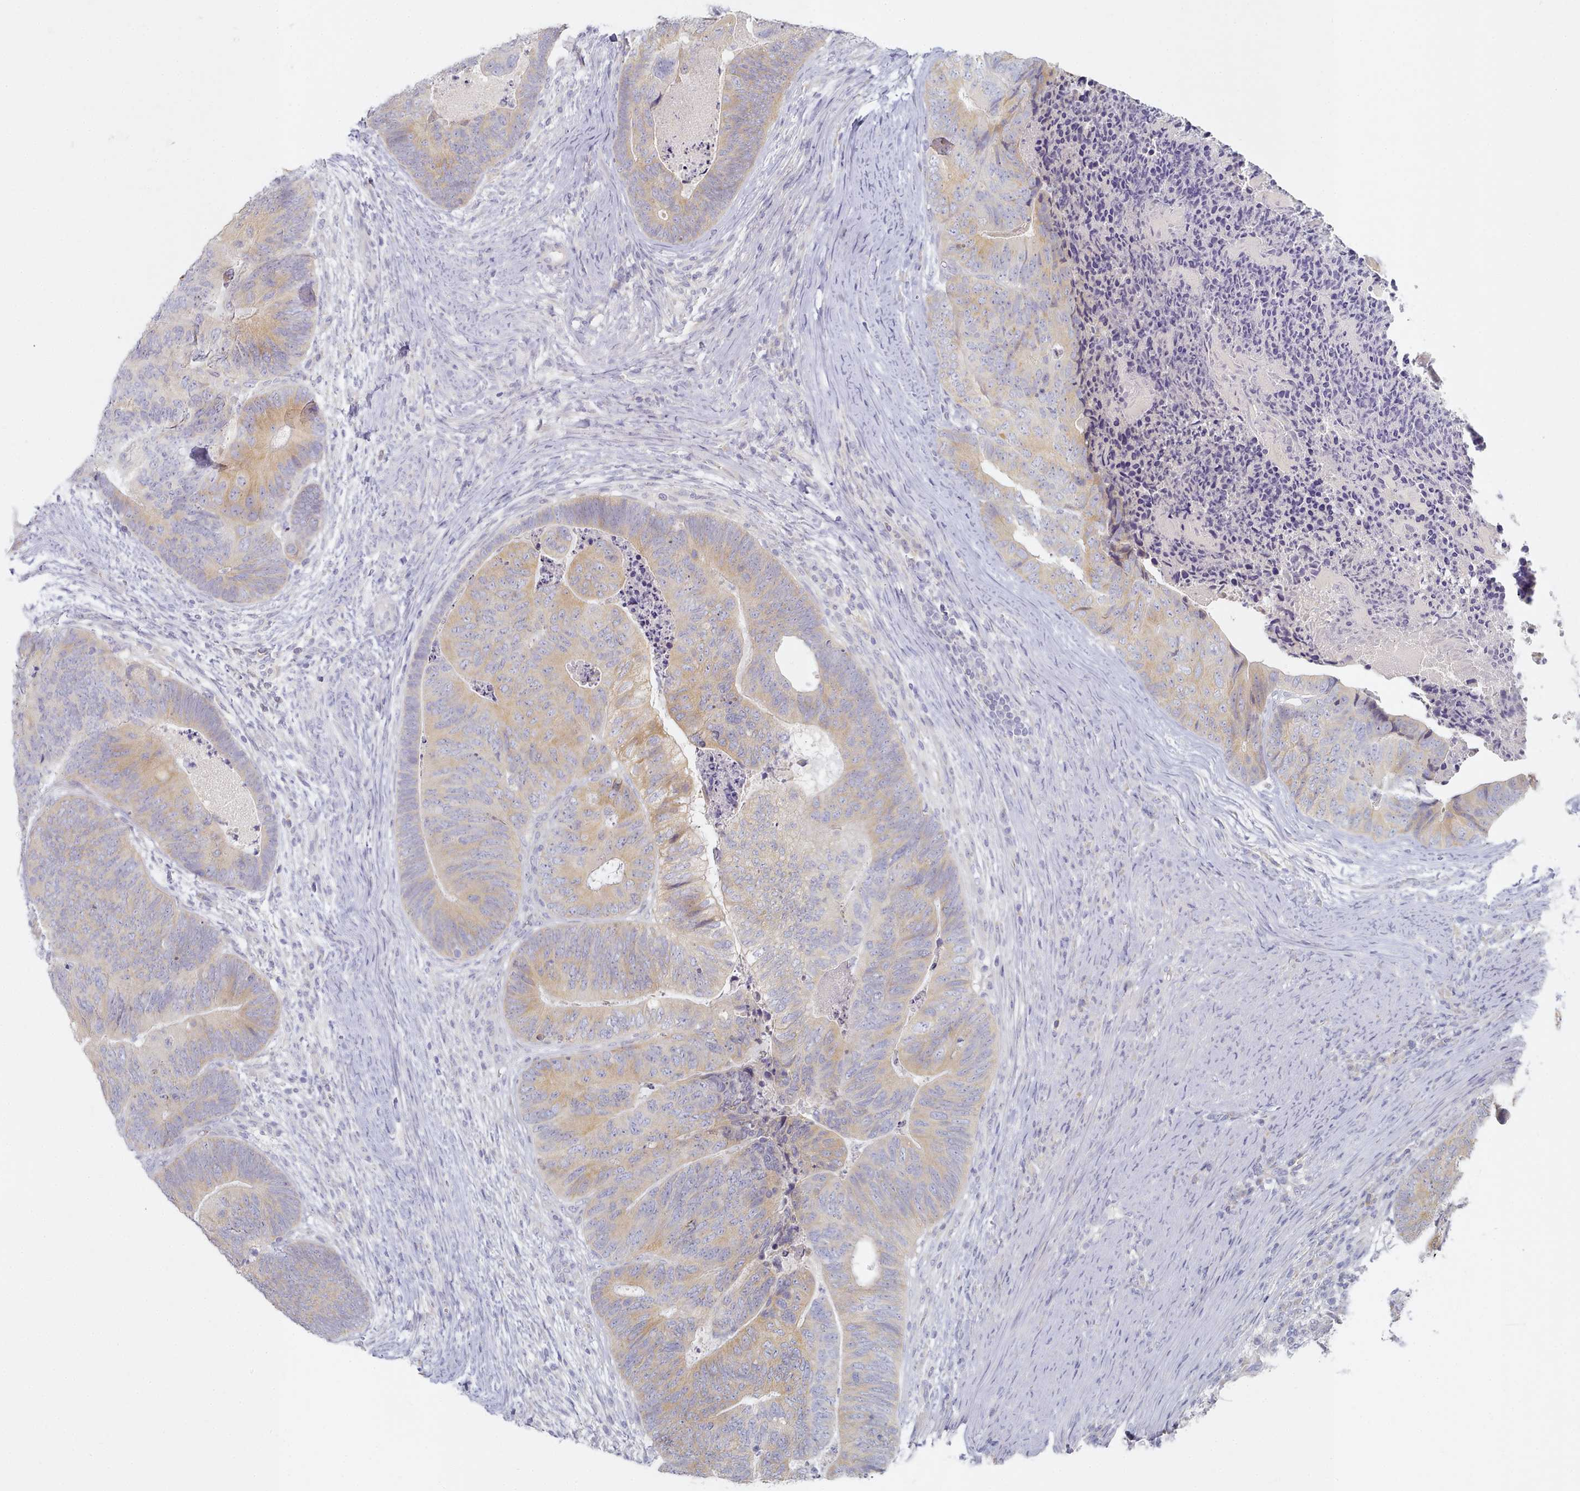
{"staining": {"intensity": "moderate", "quantity": "25%-75%", "location": "cytoplasmic/membranous"}, "tissue": "colorectal cancer", "cell_type": "Tumor cells", "image_type": "cancer", "snomed": [{"axis": "morphology", "description": "Adenocarcinoma, NOS"}, {"axis": "topography", "description": "Colon"}], "caption": "IHC (DAB) staining of human colorectal cancer (adenocarcinoma) exhibits moderate cytoplasmic/membranous protein expression in approximately 25%-75% of tumor cells. The staining was performed using DAB (3,3'-diaminobenzidine), with brown indicating positive protein expression. Nuclei are stained blue with hematoxylin.", "gene": "TYW1B", "patient": {"sex": "female", "age": 67}}